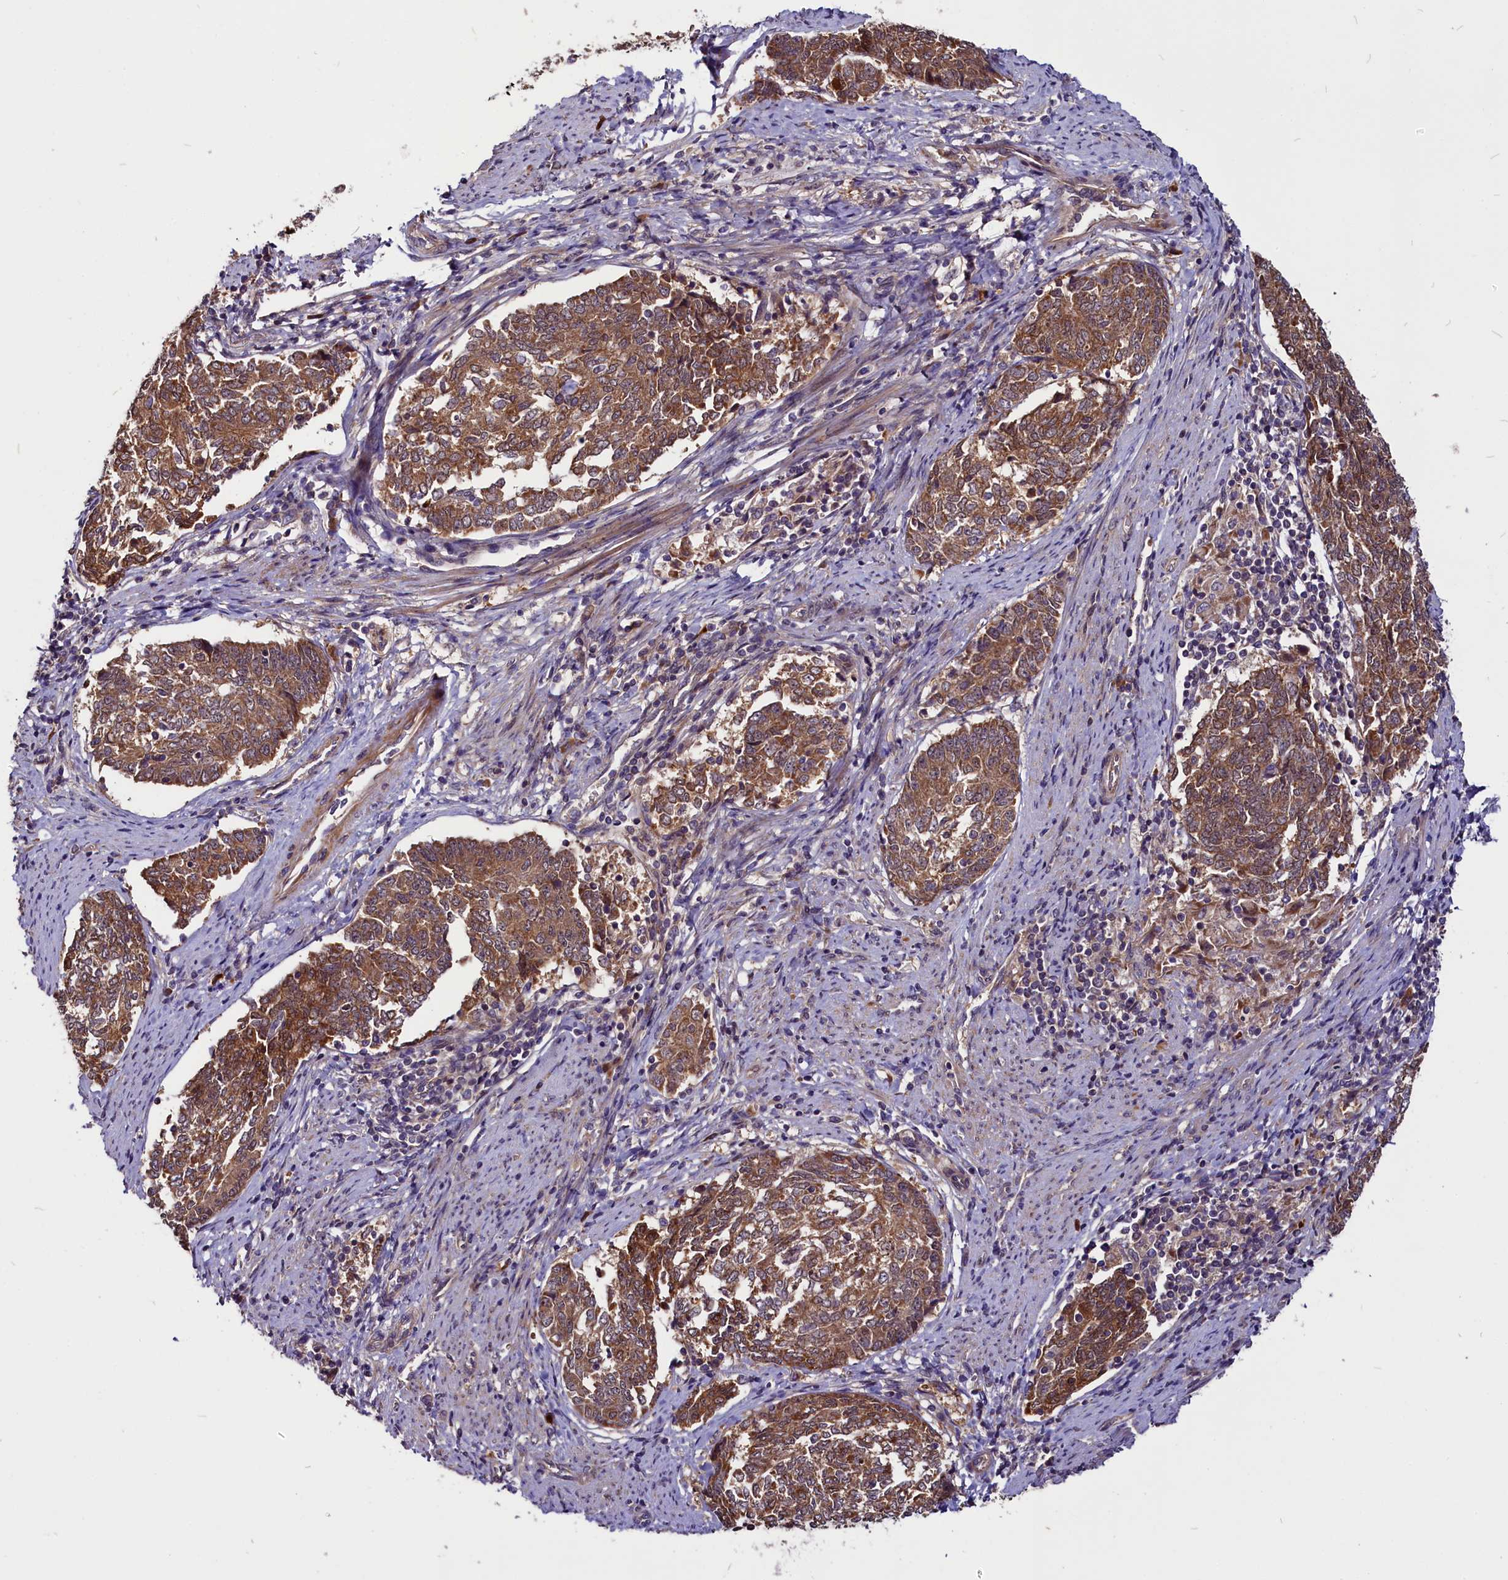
{"staining": {"intensity": "moderate", "quantity": ">75%", "location": "cytoplasmic/membranous"}, "tissue": "endometrial cancer", "cell_type": "Tumor cells", "image_type": "cancer", "snomed": [{"axis": "morphology", "description": "Adenocarcinoma, NOS"}, {"axis": "topography", "description": "Endometrium"}], "caption": "Endometrial cancer was stained to show a protein in brown. There is medium levels of moderate cytoplasmic/membranous positivity in approximately >75% of tumor cells. (Brightfield microscopy of DAB IHC at high magnification).", "gene": "RPUSD2", "patient": {"sex": "female", "age": 80}}